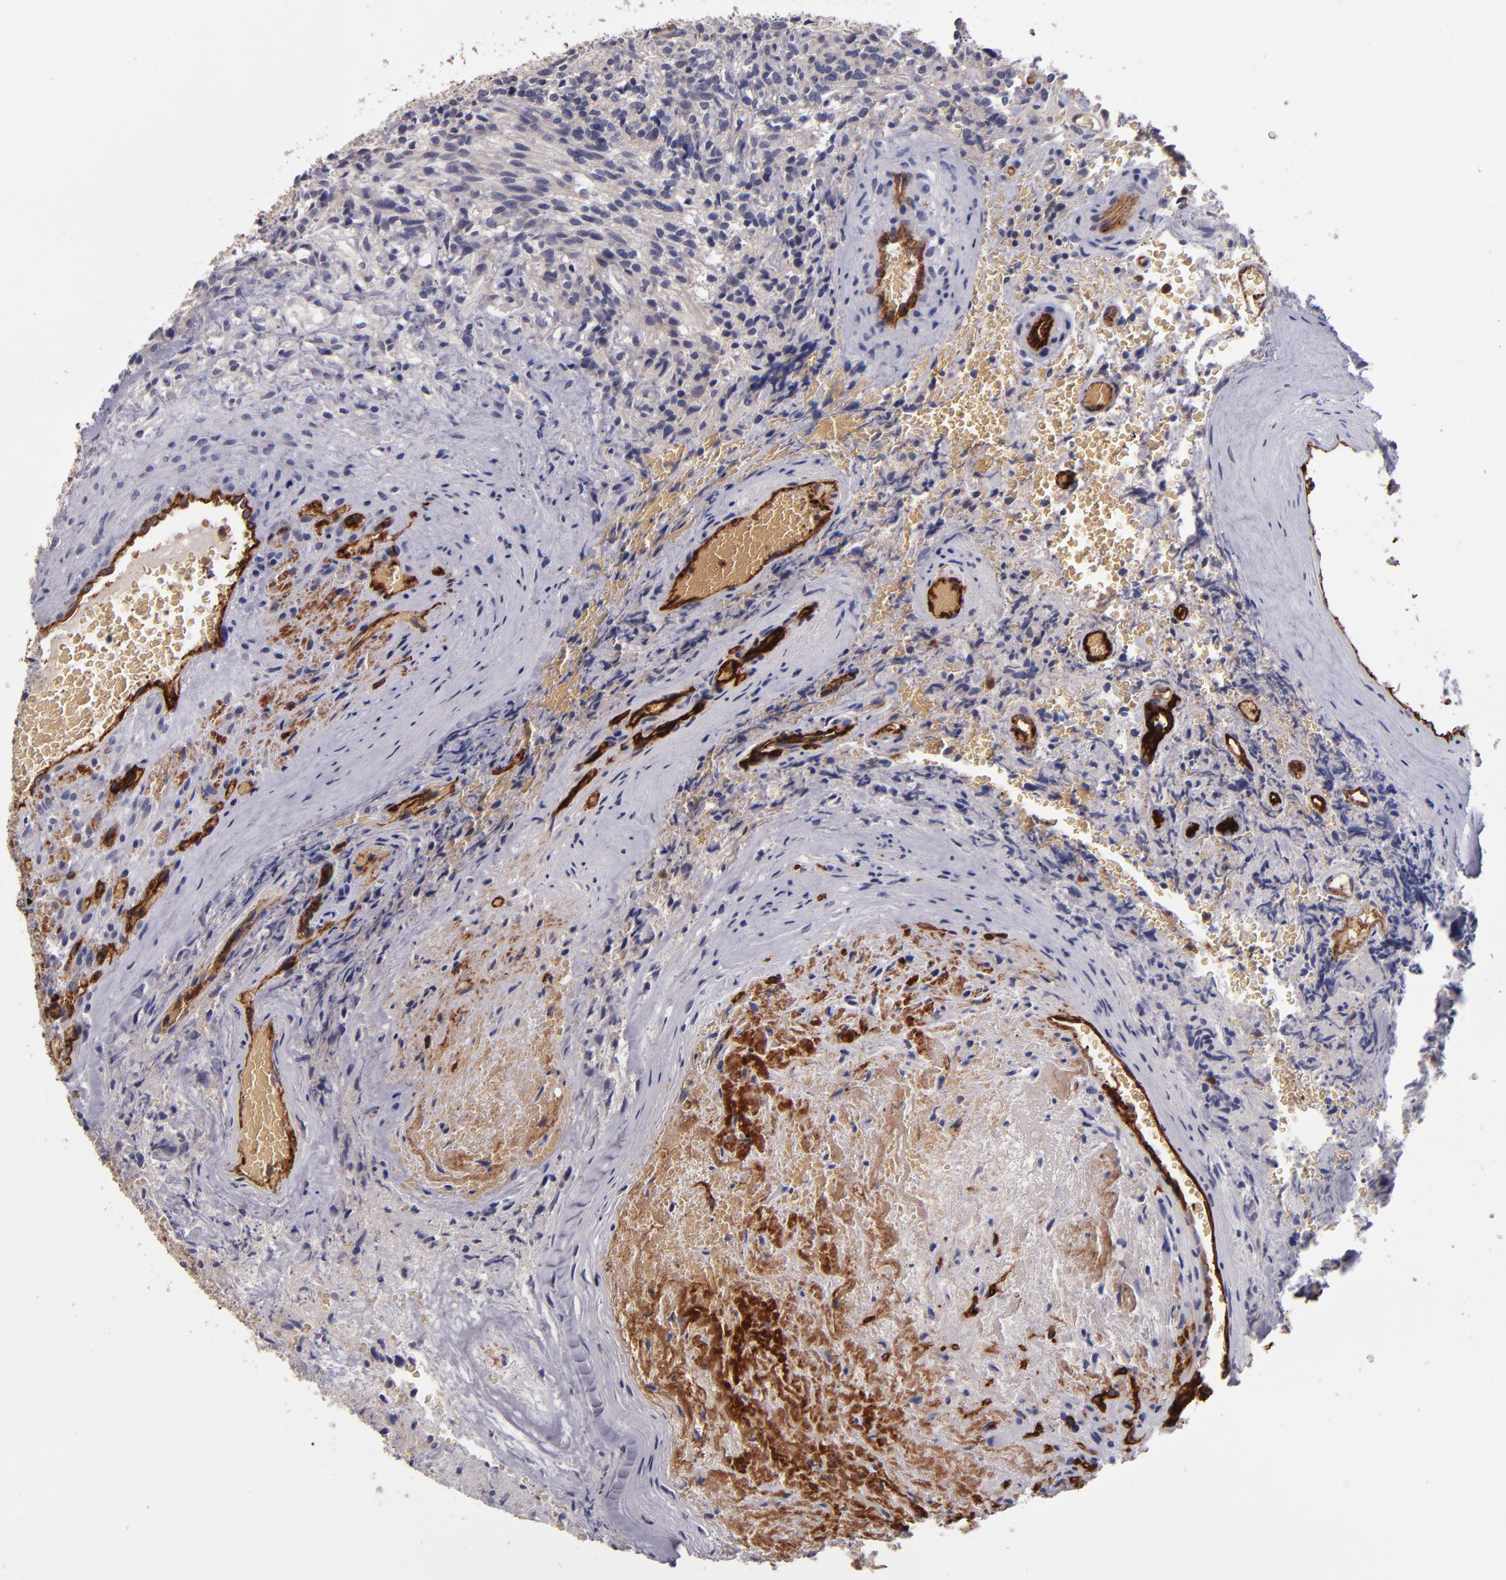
{"staining": {"intensity": "negative", "quantity": "none", "location": "none"}, "tissue": "glioma", "cell_type": "Tumor cells", "image_type": "cancer", "snomed": [{"axis": "morphology", "description": "Normal tissue, NOS"}, {"axis": "morphology", "description": "Glioma, malignant, High grade"}, {"axis": "topography", "description": "Cerebral cortex"}], "caption": "This photomicrograph is of glioma stained with IHC to label a protein in brown with the nuclei are counter-stained blue. There is no positivity in tumor cells. (IHC, brightfield microscopy, high magnification).", "gene": "CLDN5", "patient": {"sex": "male", "age": 75}}